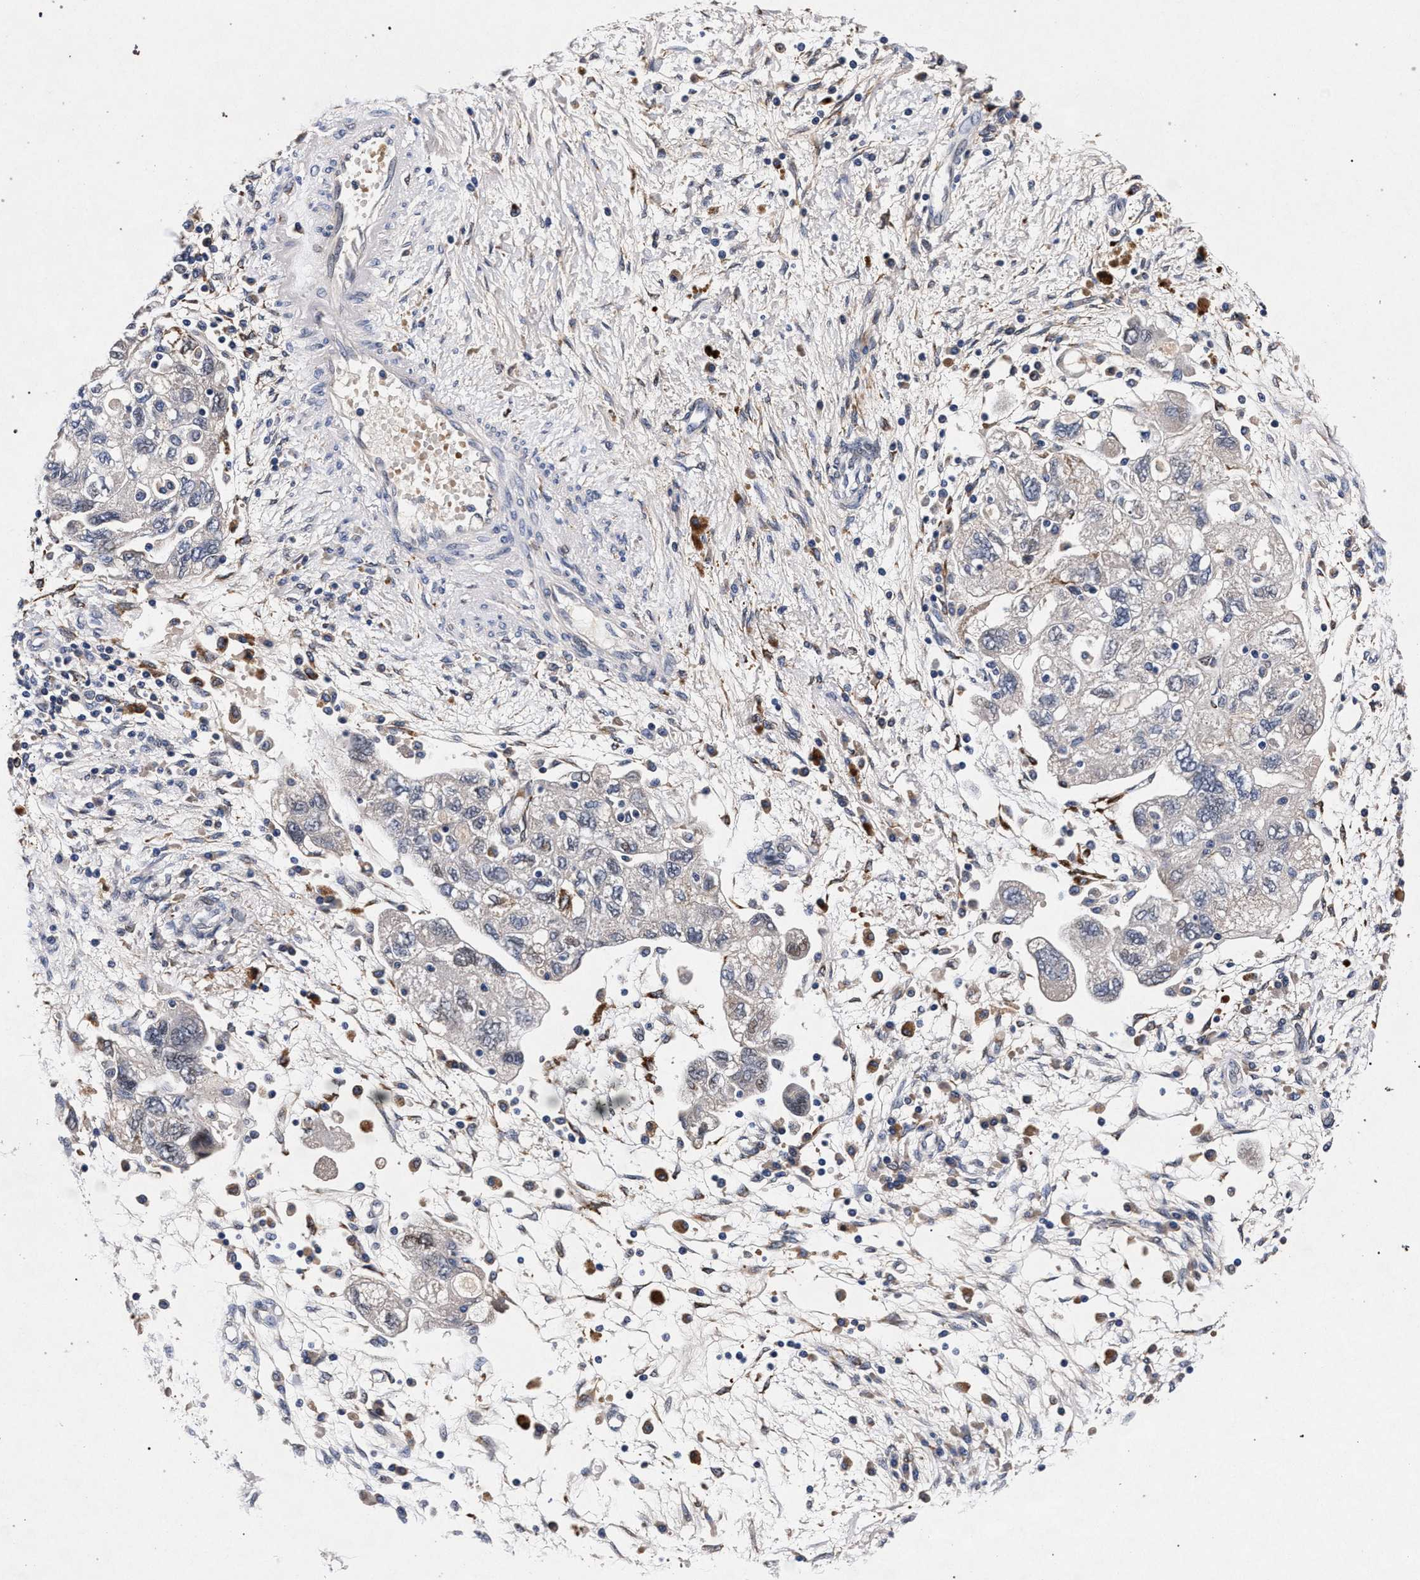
{"staining": {"intensity": "negative", "quantity": "none", "location": "none"}, "tissue": "ovarian cancer", "cell_type": "Tumor cells", "image_type": "cancer", "snomed": [{"axis": "morphology", "description": "Carcinoma, NOS"}, {"axis": "morphology", "description": "Cystadenocarcinoma, serous, NOS"}, {"axis": "topography", "description": "Ovary"}], "caption": "High magnification brightfield microscopy of ovarian cancer (carcinoma) stained with DAB (3,3'-diaminobenzidine) (brown) and counterstained with hematoxylin (blue): tumor cells show no significant staining.", "gene": "NEK7", "patient": {"sex": "female", "age": 69}}